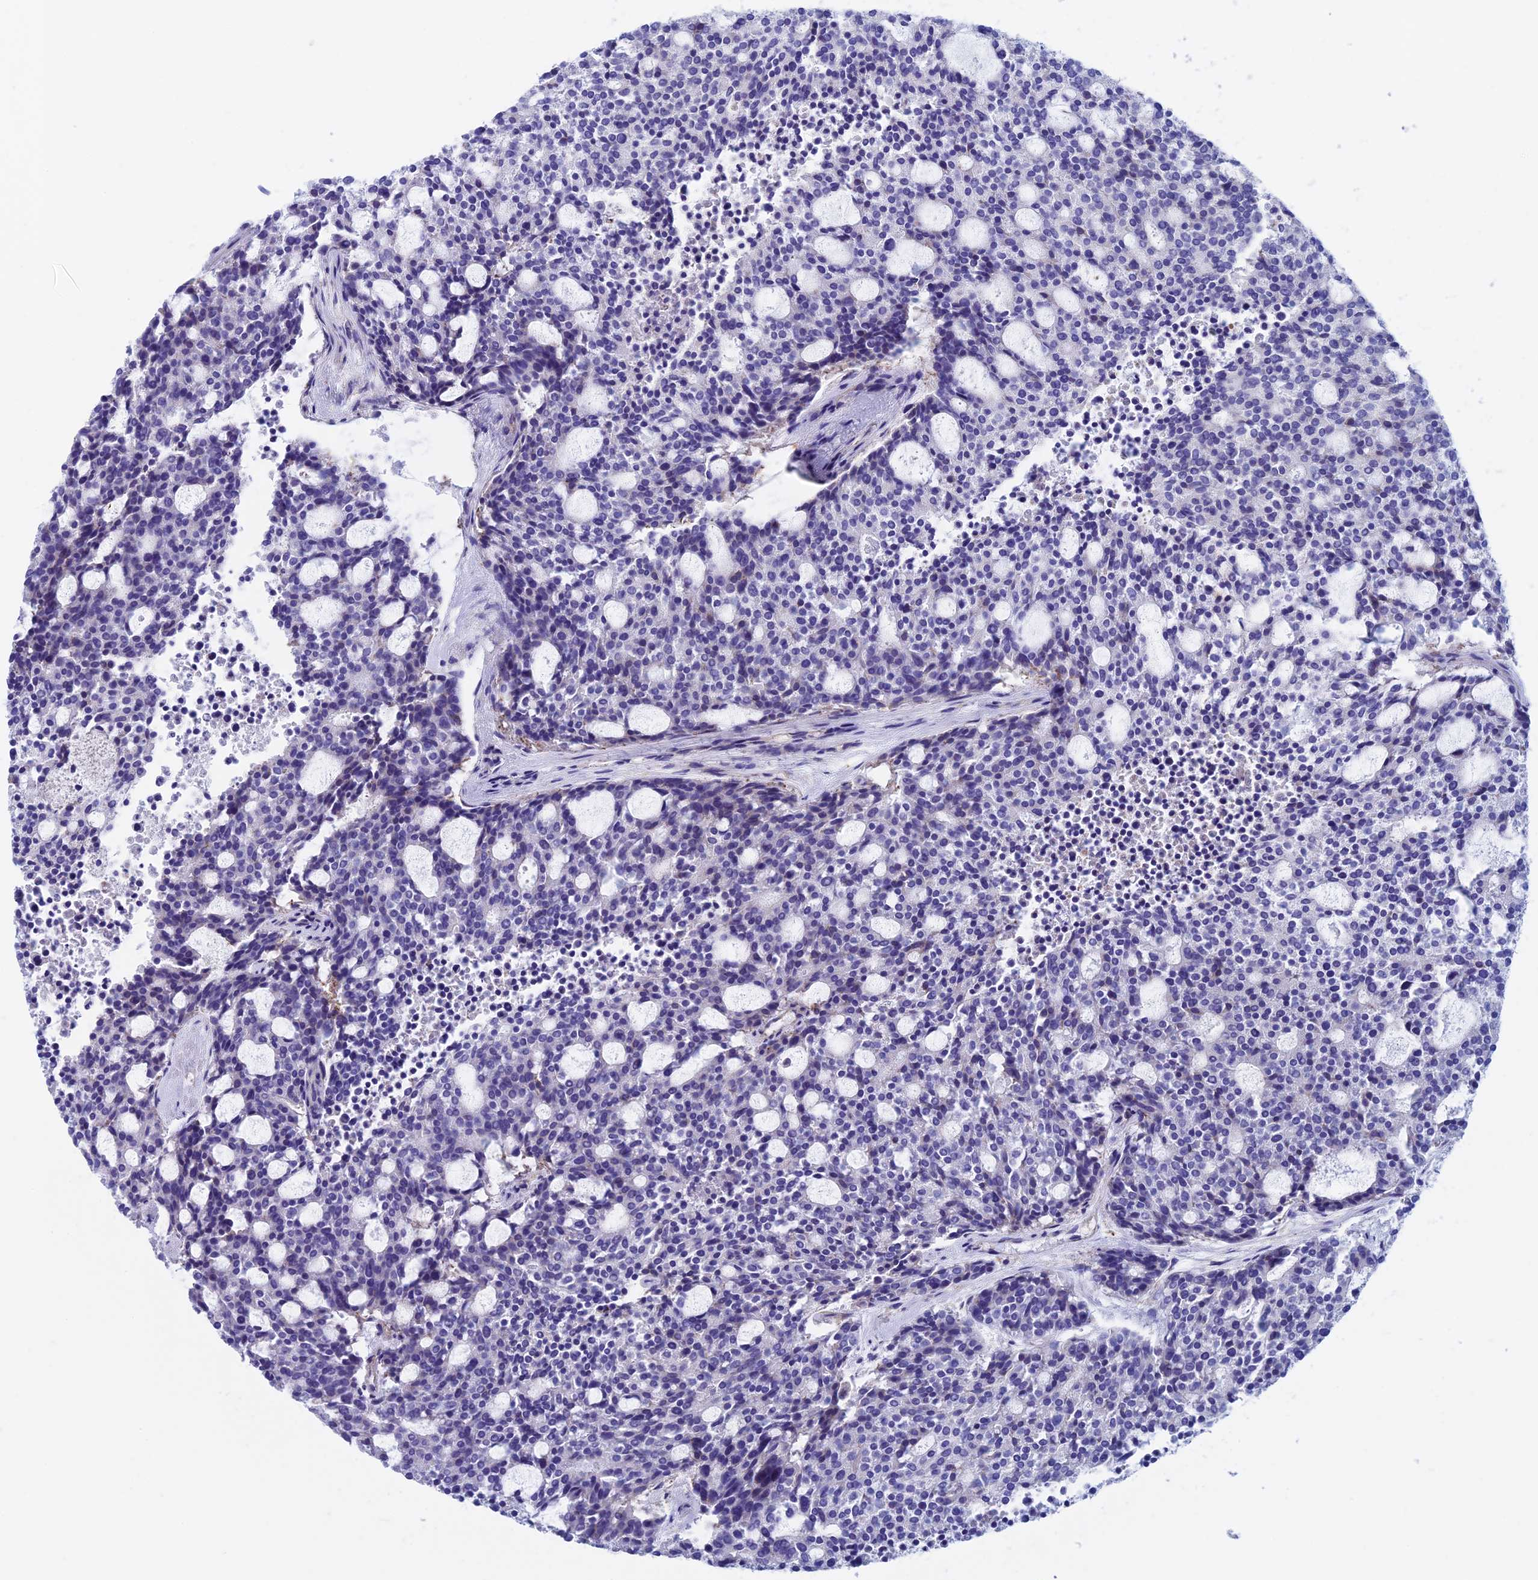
{"staining": {"intensity": "negative", "quantity": "none", "location": "none"}, "tissue": "carcinoid", "cell_type": "Tumor cells", "image_type": "cancer", "snomed": [{"axis": "morphology", "description": "Carcinoid, malignant, NOS"}, {"axis": "topography", "description": "Pancreas"}], "caption": "Human carcinoid stained for a protein using immunohistochemistry reveals no expression in tumor cells.", "gene": "SEPTIN1", "patient": {"sex": "female", "age": 54}}